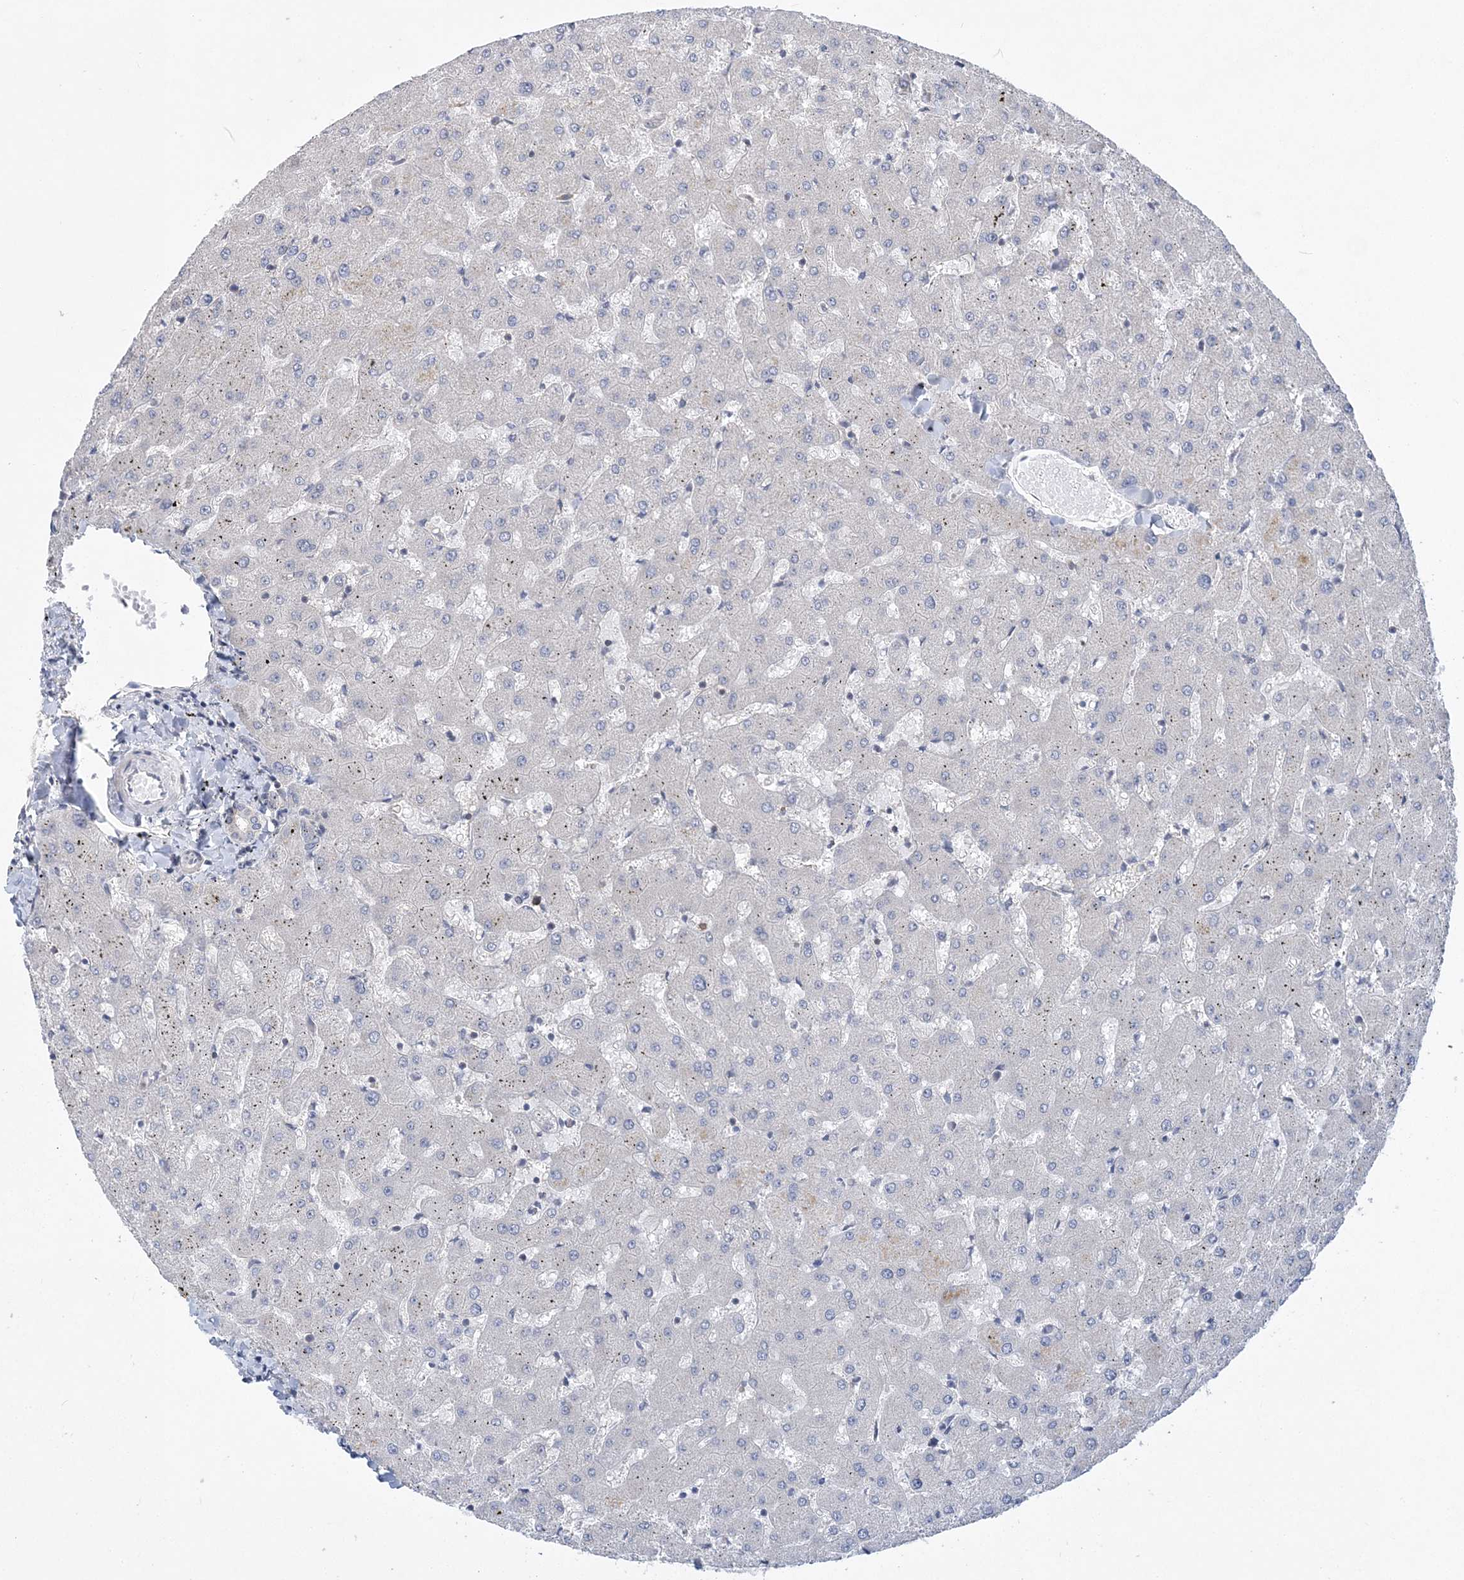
{"staining": {"intensity": "negative", "quantity": "none", "location": "none"}, "tissue": "liver", "cell_type": "Cholangiocytes", "image_type": "normal", "snomed": [{"axis": "morphology", "description": "Normal tissue, NOS"}, {"axis": "topography", "description": "Liver"}], "caption": "A photomicrograph of liver stained for a protein displays no brown staining in cholangiocytes.", "gene": "MAP4K5", "patient": {"sex": "female", "age": 63}}